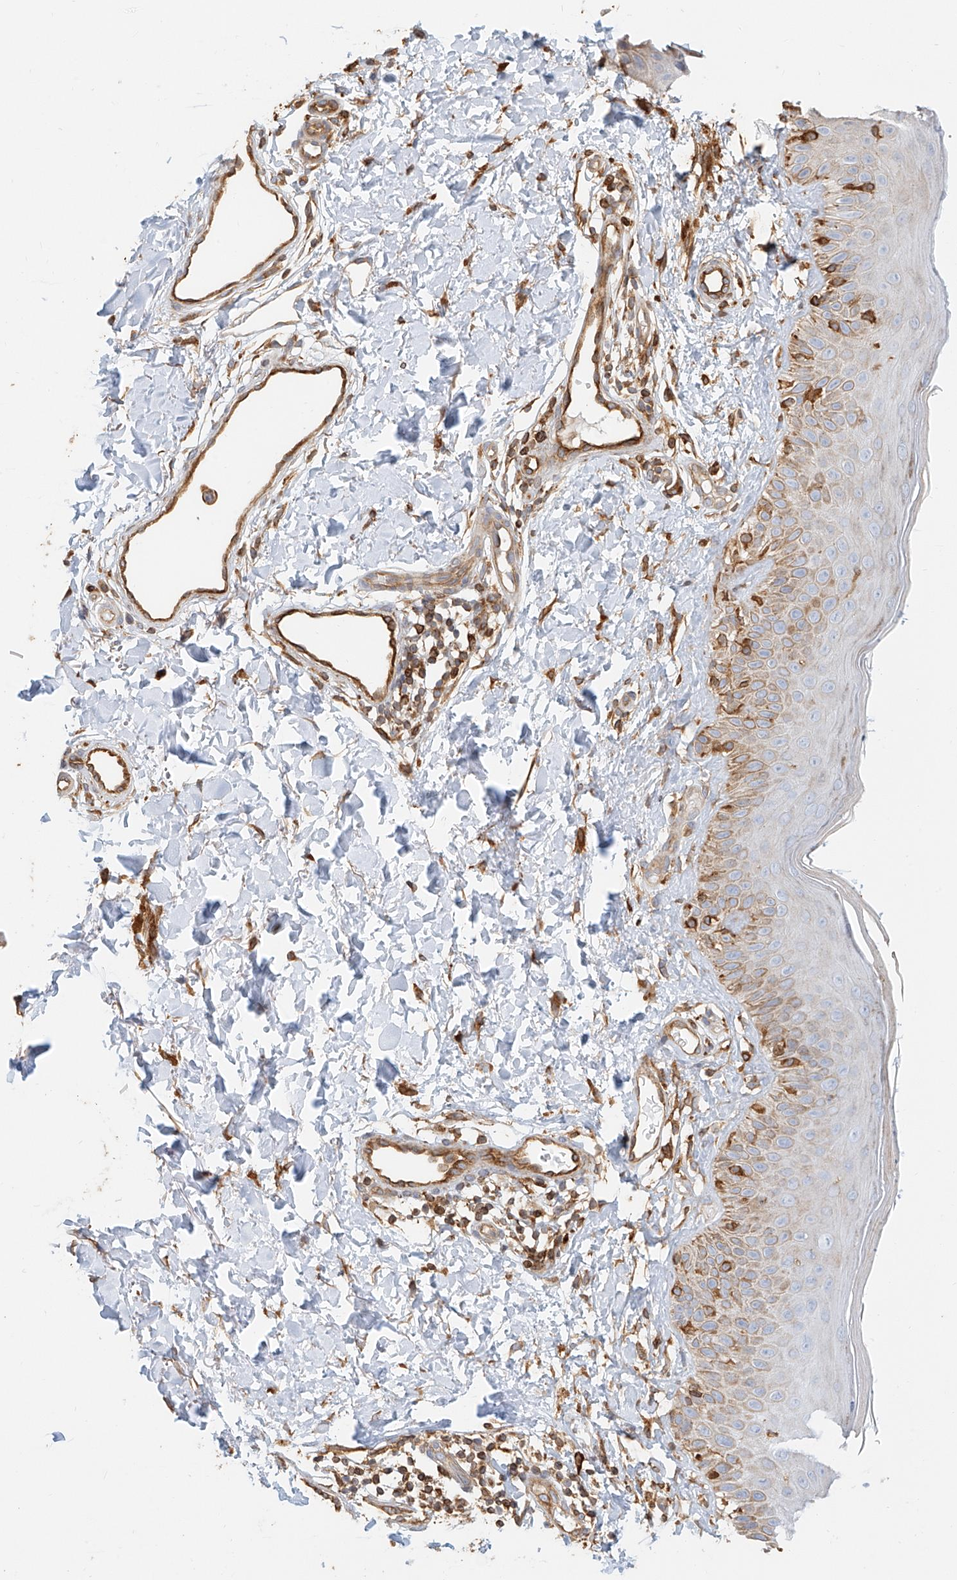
{"staining": {"intensity": "strong", "quantity": ">75%", "location": "cytoplasmic/membranous"}, "tissue": "skin", "cell_type": "Fibroblasts", "image_type": "normal", "snomed": [{"axis": "morphology", "description": "Normal tissue, NOS"}, {"axis": "topography", "description": "Skin"}], "caption": "The micrograph exhibits staining of benign skin, revealing strong cytoplasmic/membranous protein positivity (brown color) within fibroblasts.", "gene": "DHRS7", "patient": {"sex": "male", "age": 52}}